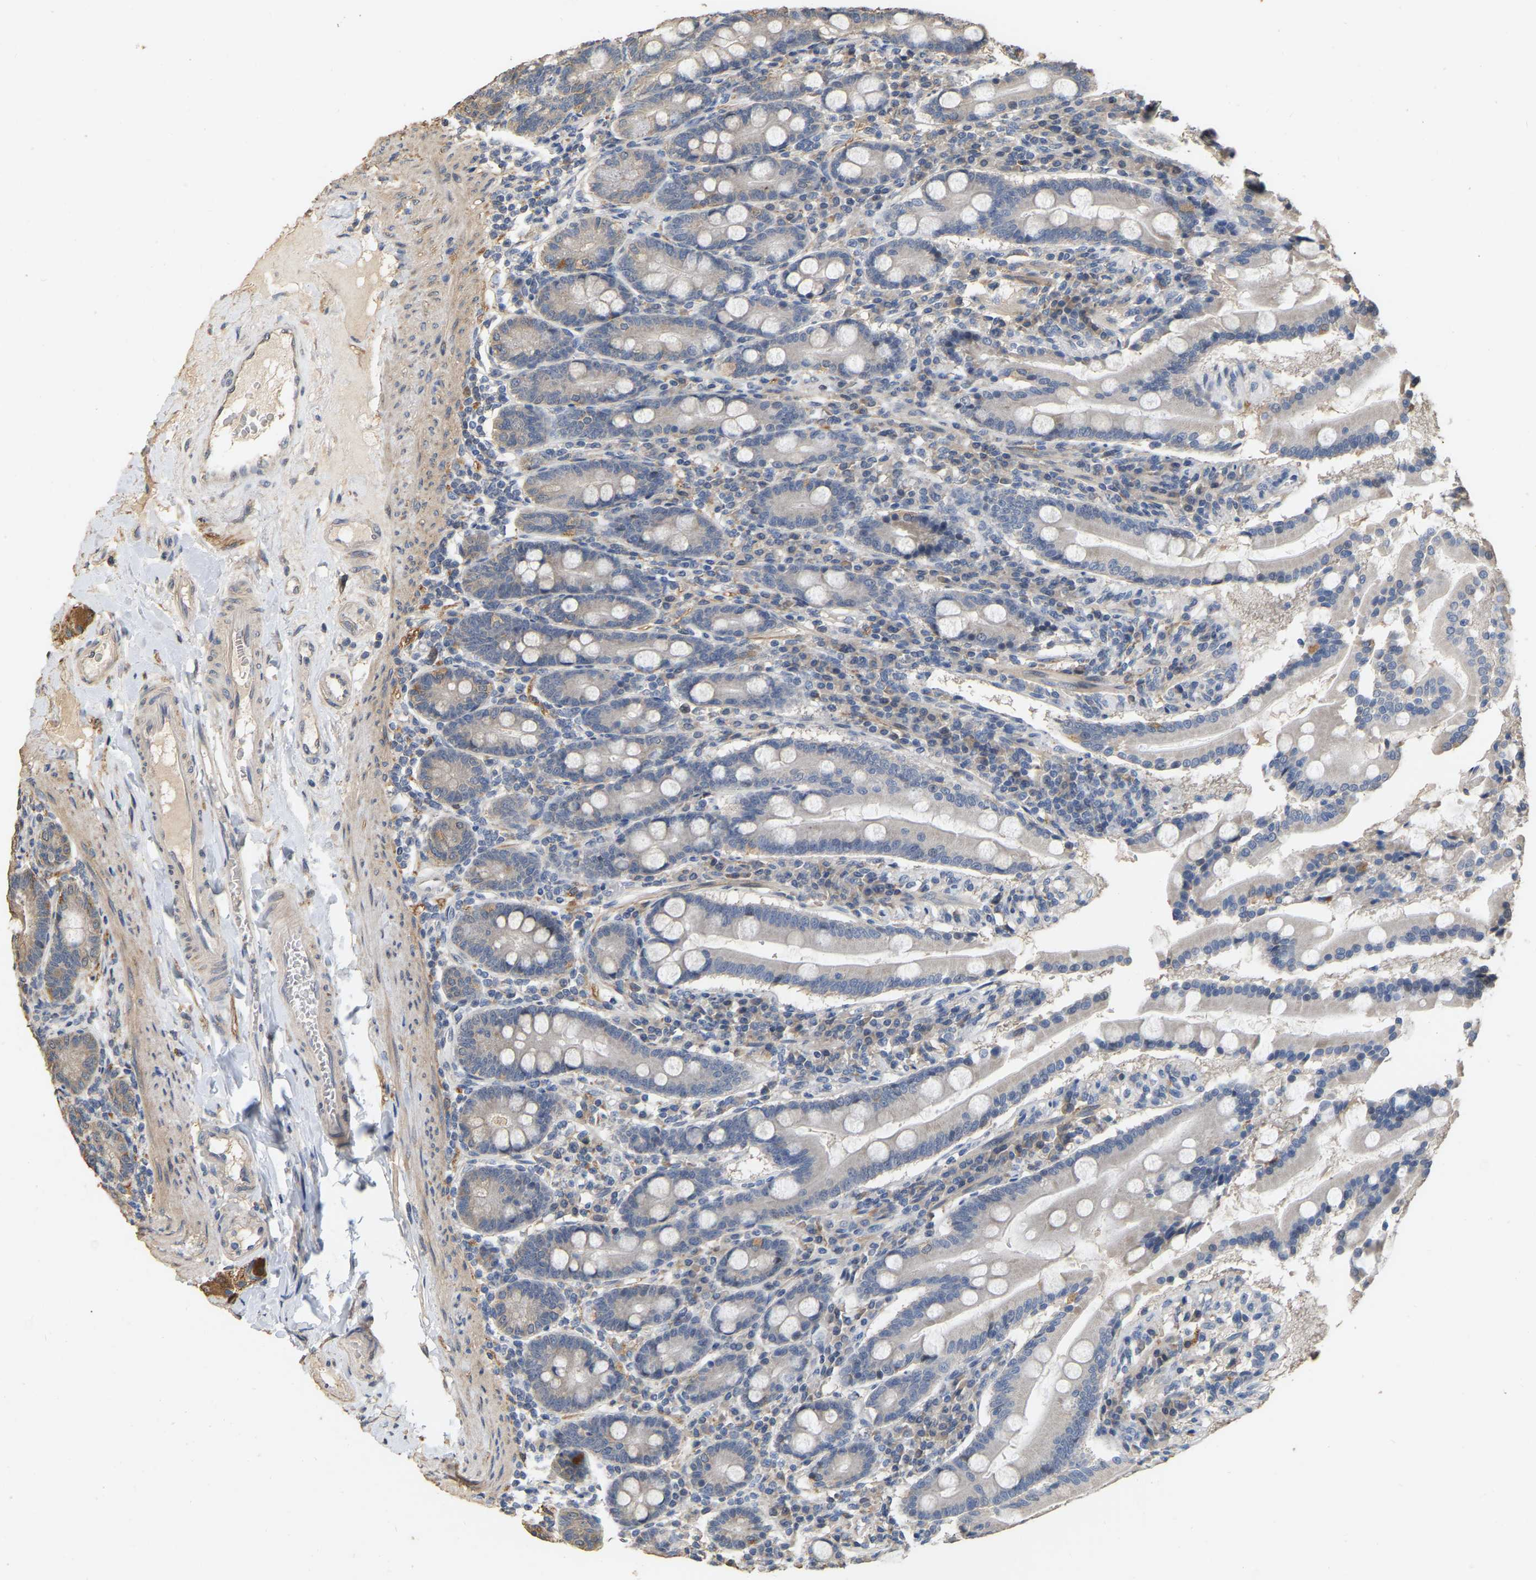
{"staining": {"intensity": "moderate", "quantity": "25%-75%", "location": "cytoplasmic/membranous"}, "tissue": "duodenum", "cell_type": "Glandular cells", "image_type": "normal", "snomed": [{"axis": "morphology", "description": "Normal tissue, NOS"}, {"axis": "topography", "description": "Duodenum"}], "caption": "Immunohistochemistry (IHC) micrograph of unremarkable duodenum: human duodenum stained using immunohistochemistry (IHC) exhibits medium levels of moderate protein expression localized specifically in the cytoplasmic/membranous of glandular cells, appearing as a cytoplasmic/membranous brown color.", "gene": "NCS1", "patient": {"sex": "male", "age": 50}}